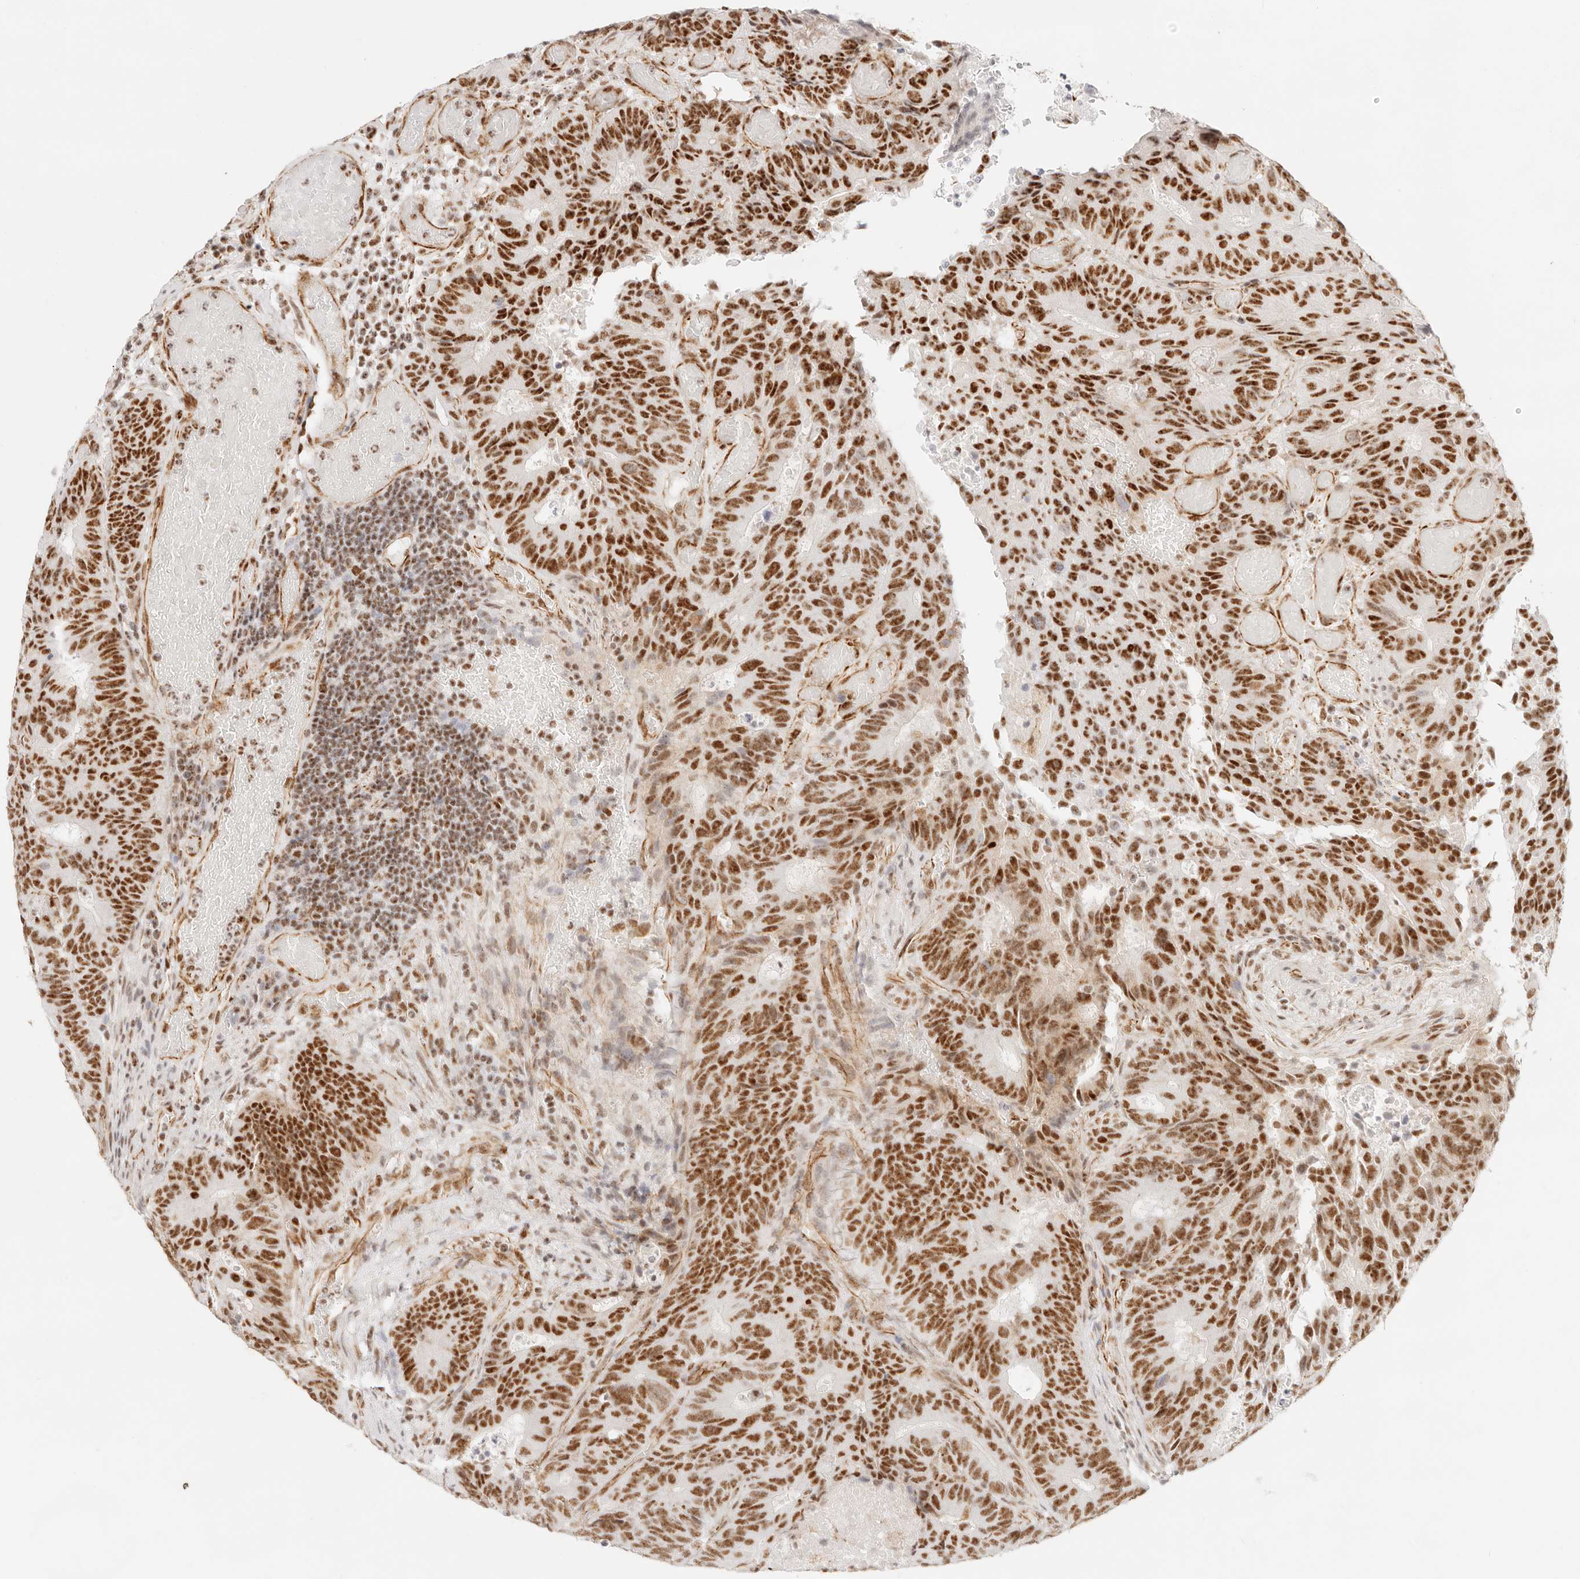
{"staining": {"intensity": "strong", "quantity": ">75%", "location": "nuclear"}, "tissue": "colorectal cancer", "cell_type": "Tumor cells", "image_type": "cancer", "snomed": [{"axis": "morphology", "description": "Adenocarcinoma, NOS"}, {"axis": "topography", "description": "Colon"}], "caption": "Brown immunohistochemical staining in colorectal cancer demonstrates strong nuclear positivity in approximately >75% of tumor cells.", "gene": "ZC3H11A", "patient": {"sex": "male", "age": 87}}